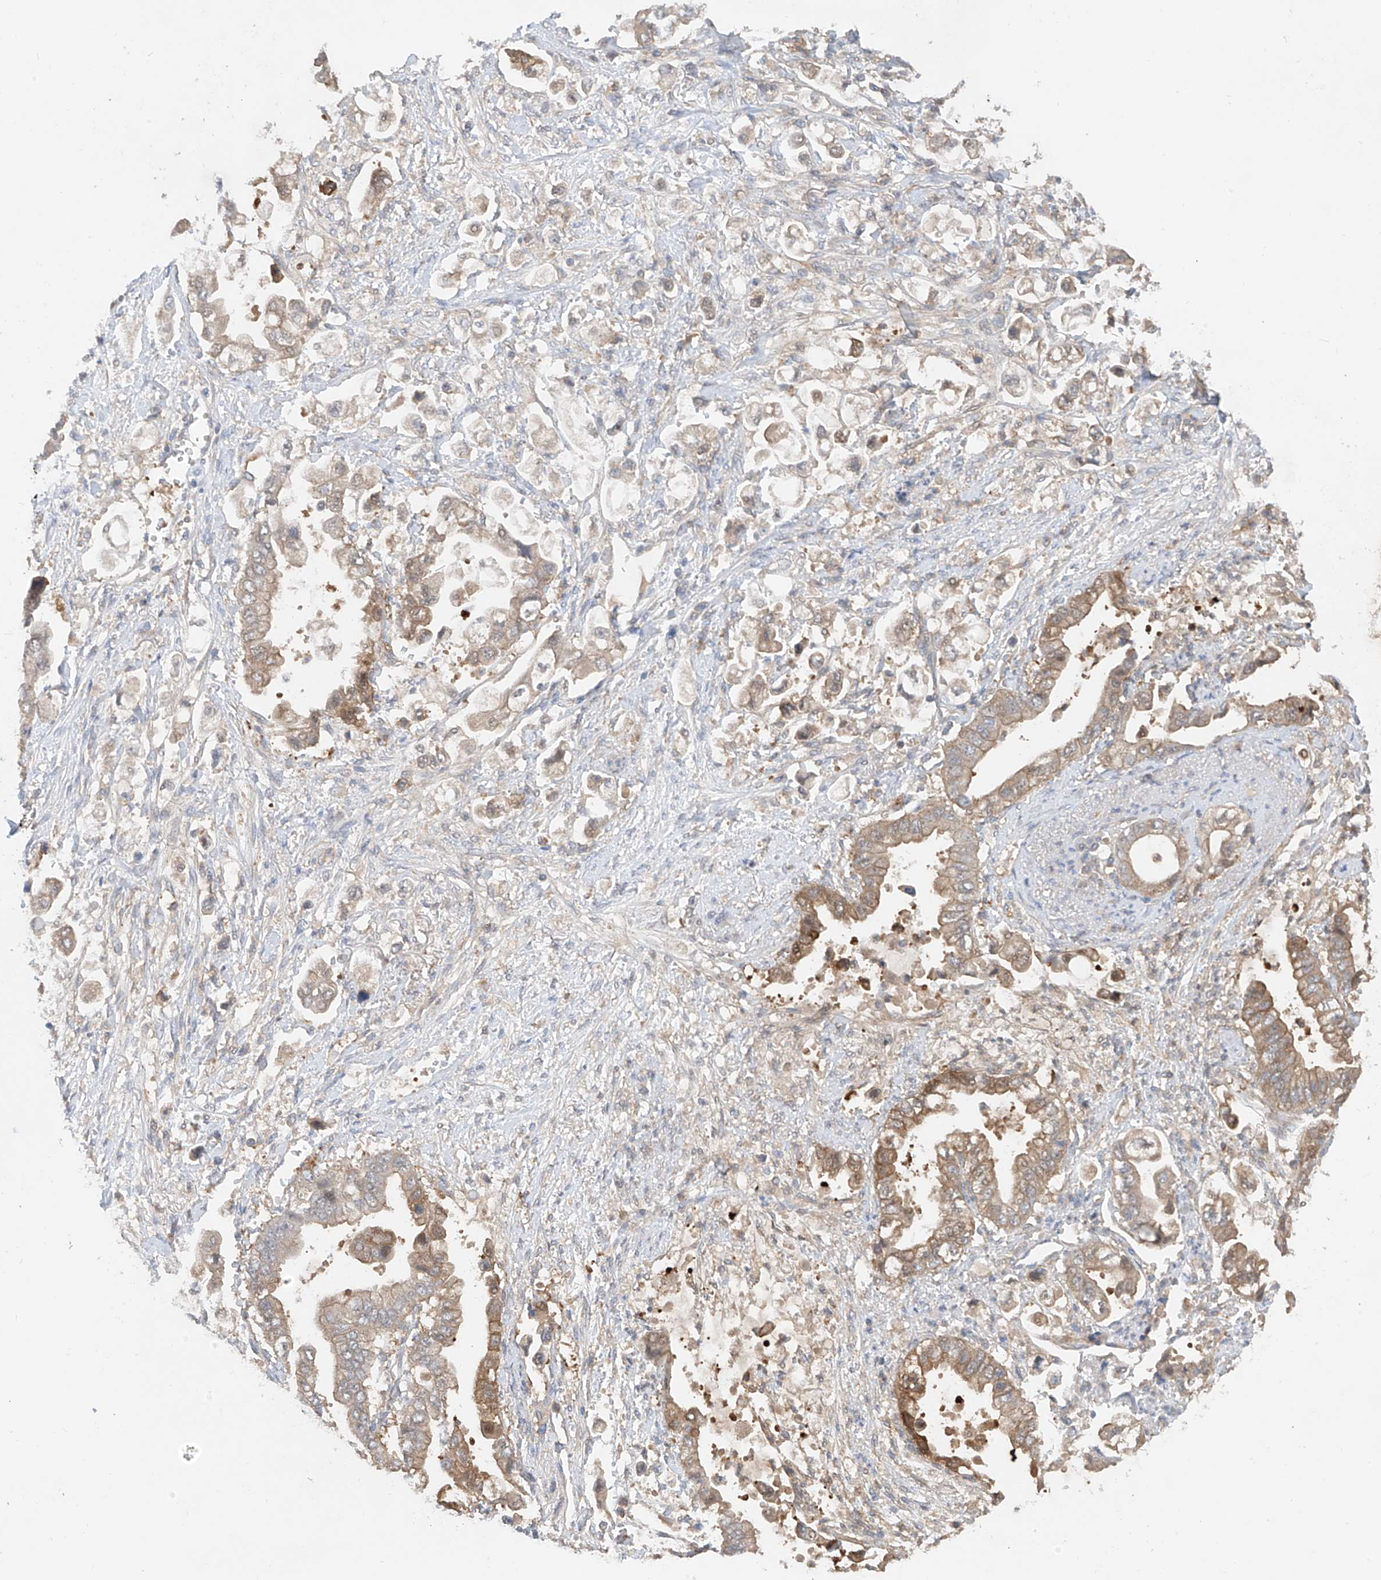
{"staining": {"intensity": "moderate", "quantity": "25%-75%", "location": "cytoplasmic/membranous"}, "tissue": "stomach cancer", "cell_type": "Tumor cells", "image_type": "cancer", "snomed": [{"axis": "morphology", "description": "Adenocarcinoma, NOS"}, {"axis": "topography", "description": "Stomach"}], "caption": "Immunohistochemistry (IHC) (DAB) staining of human adenocarcinoma (stomach) exhibits moderate cytoplasmic/membranous protein expression in approximately 25%-75% of tumor cells. The staining was performed using DAB (3,3'-diaminobenzidine), with brown indicating positive protein expression. Nuclei are stained blue with hematoxylin.", "gene": "CACNA2D4", "patient": {"sex": "male", "age": 62}}